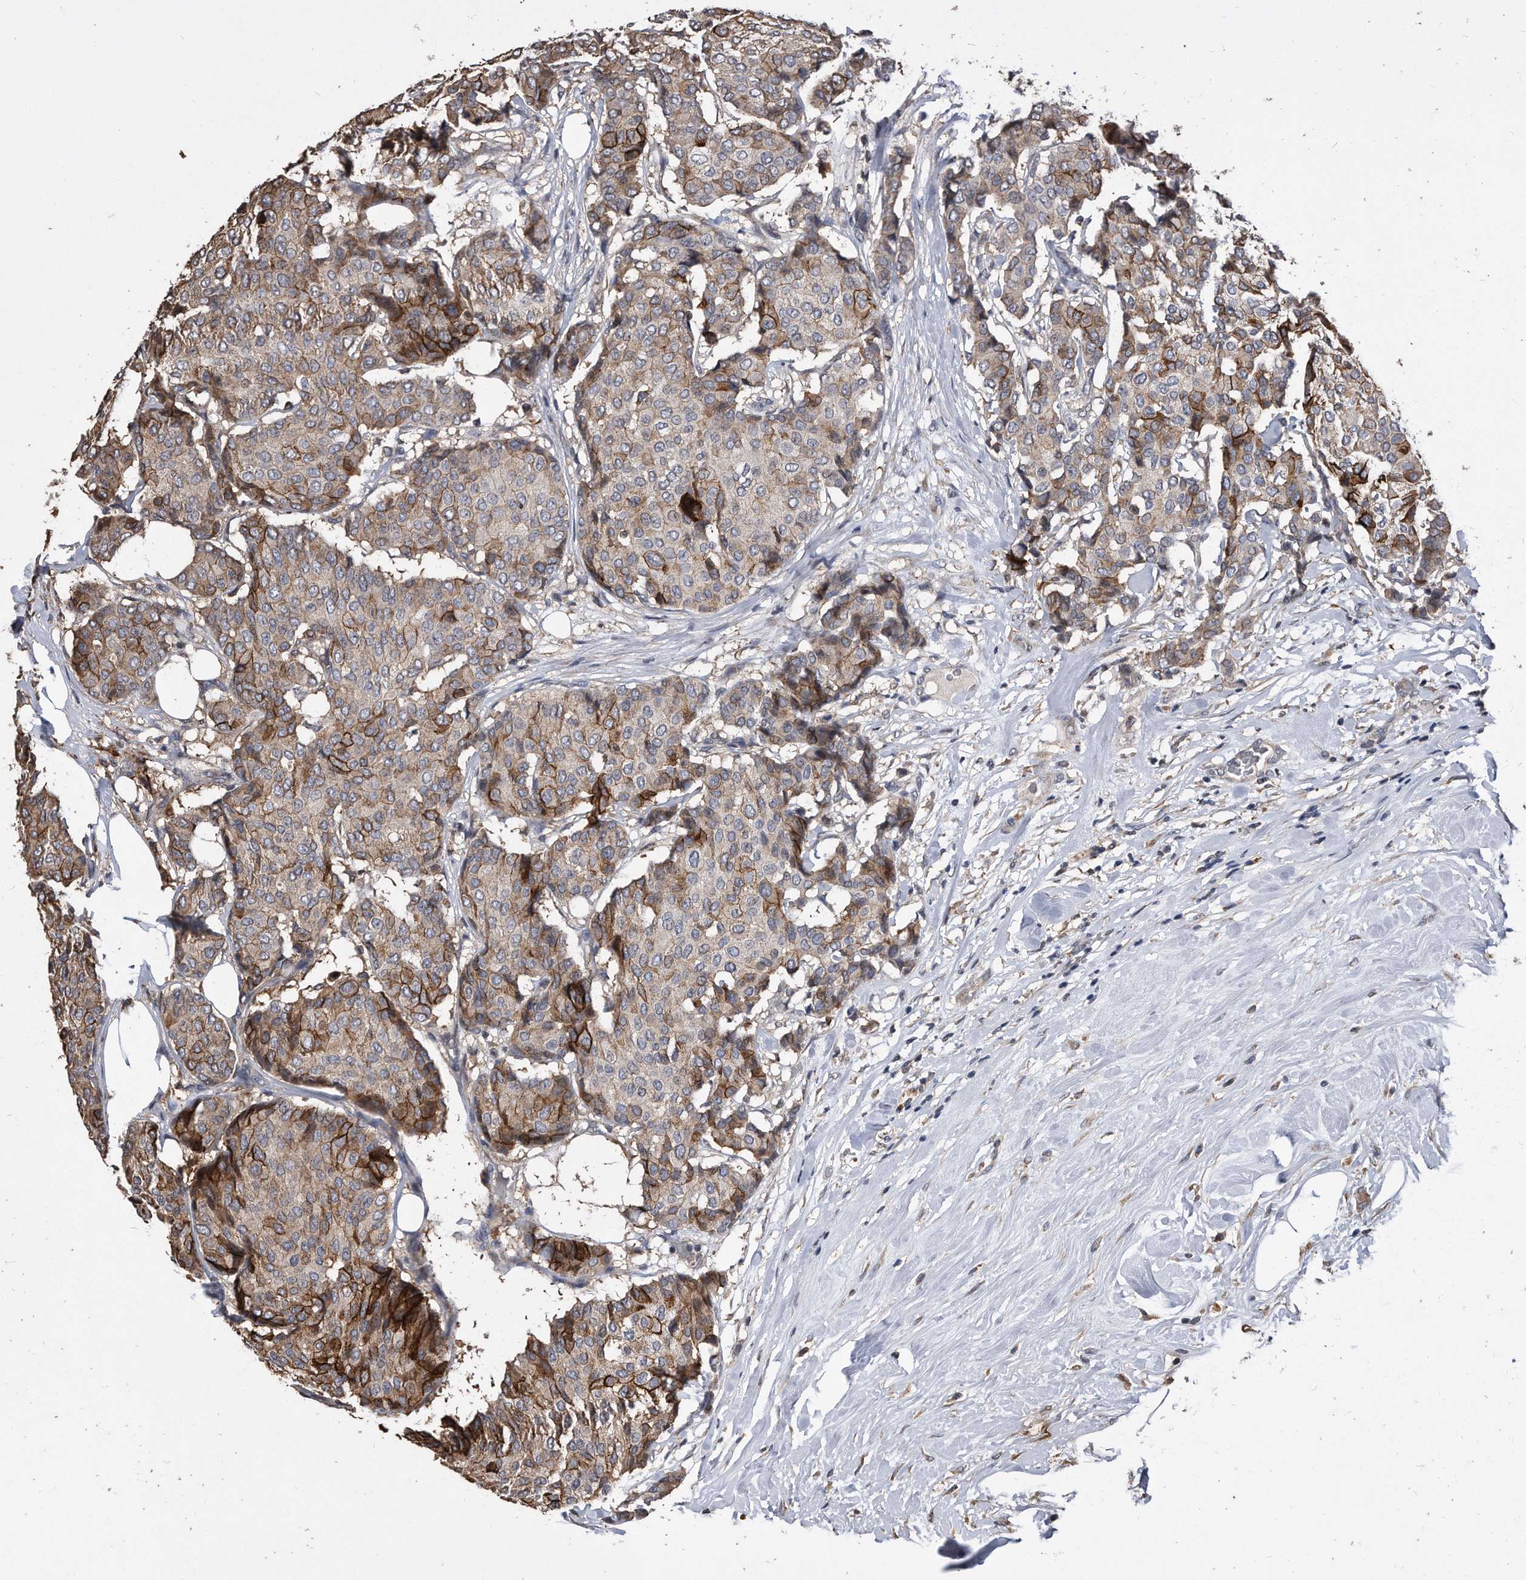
{"staining": {"intensity": "strong", "quantity": "<25%", "location": "cytoplasmic/membranous"}, "tissue": "breast cancer", "cell_type": "Tumor cells", "image_type": "cancer", "snomed": [{"axis": "morphology", "description": "Duct carcinoma"}, {"axis": "topography", "description": "Breast"}], "caption": "Immunohistochemical staining of human breast cancer (invasive ductal carcinoma) shows medium levels of strong cytoplasmic/membranous staining in about <25% of tumor cells.", "gene": "IL20RA", "patient": {"sex": "female", "age": 75}}